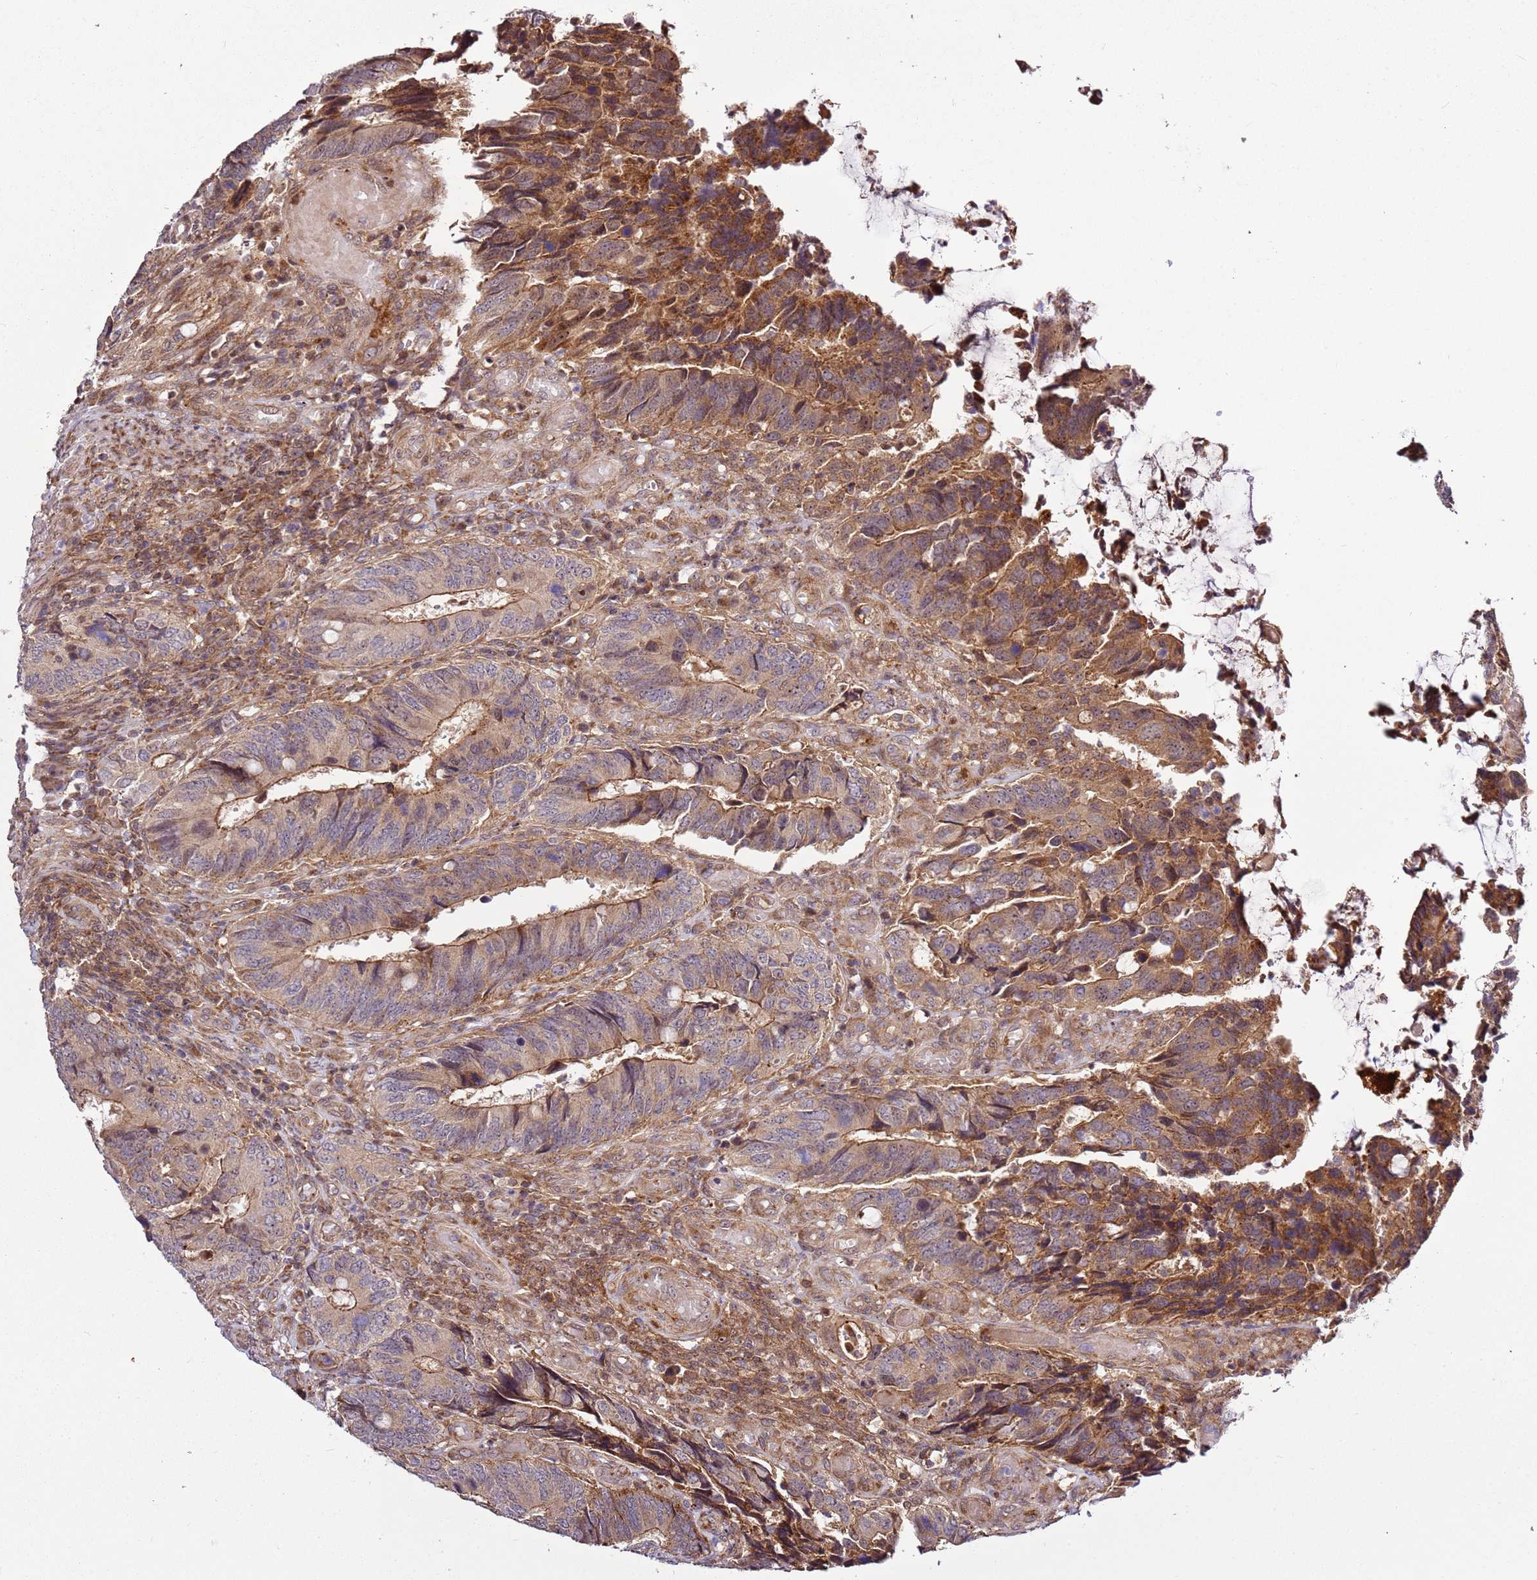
{"staining": {"intensity": "moderate", "quantity": ">75%", "location": "cytoplasmic/membranous"}, "tissue": "colorectal cancer", "cell_type": "Tumor cells", "image_type": "cancer", "snomed": [{"axis": "morphology", "description": "Adenocarcinoma, NOS"}, {"axis": "topography", "description": "Colon"}], "caption": "DAB immunohistochemical staining of colorectal cancer exhibits moderate cytoplasmic/membranous protein positivity in approximately >75% of tumor cells. (Brightfield microscopy of DAB IHC at high magnification).", "gene": "RASA3", "patient": {"sex": "male", "age": 87}}